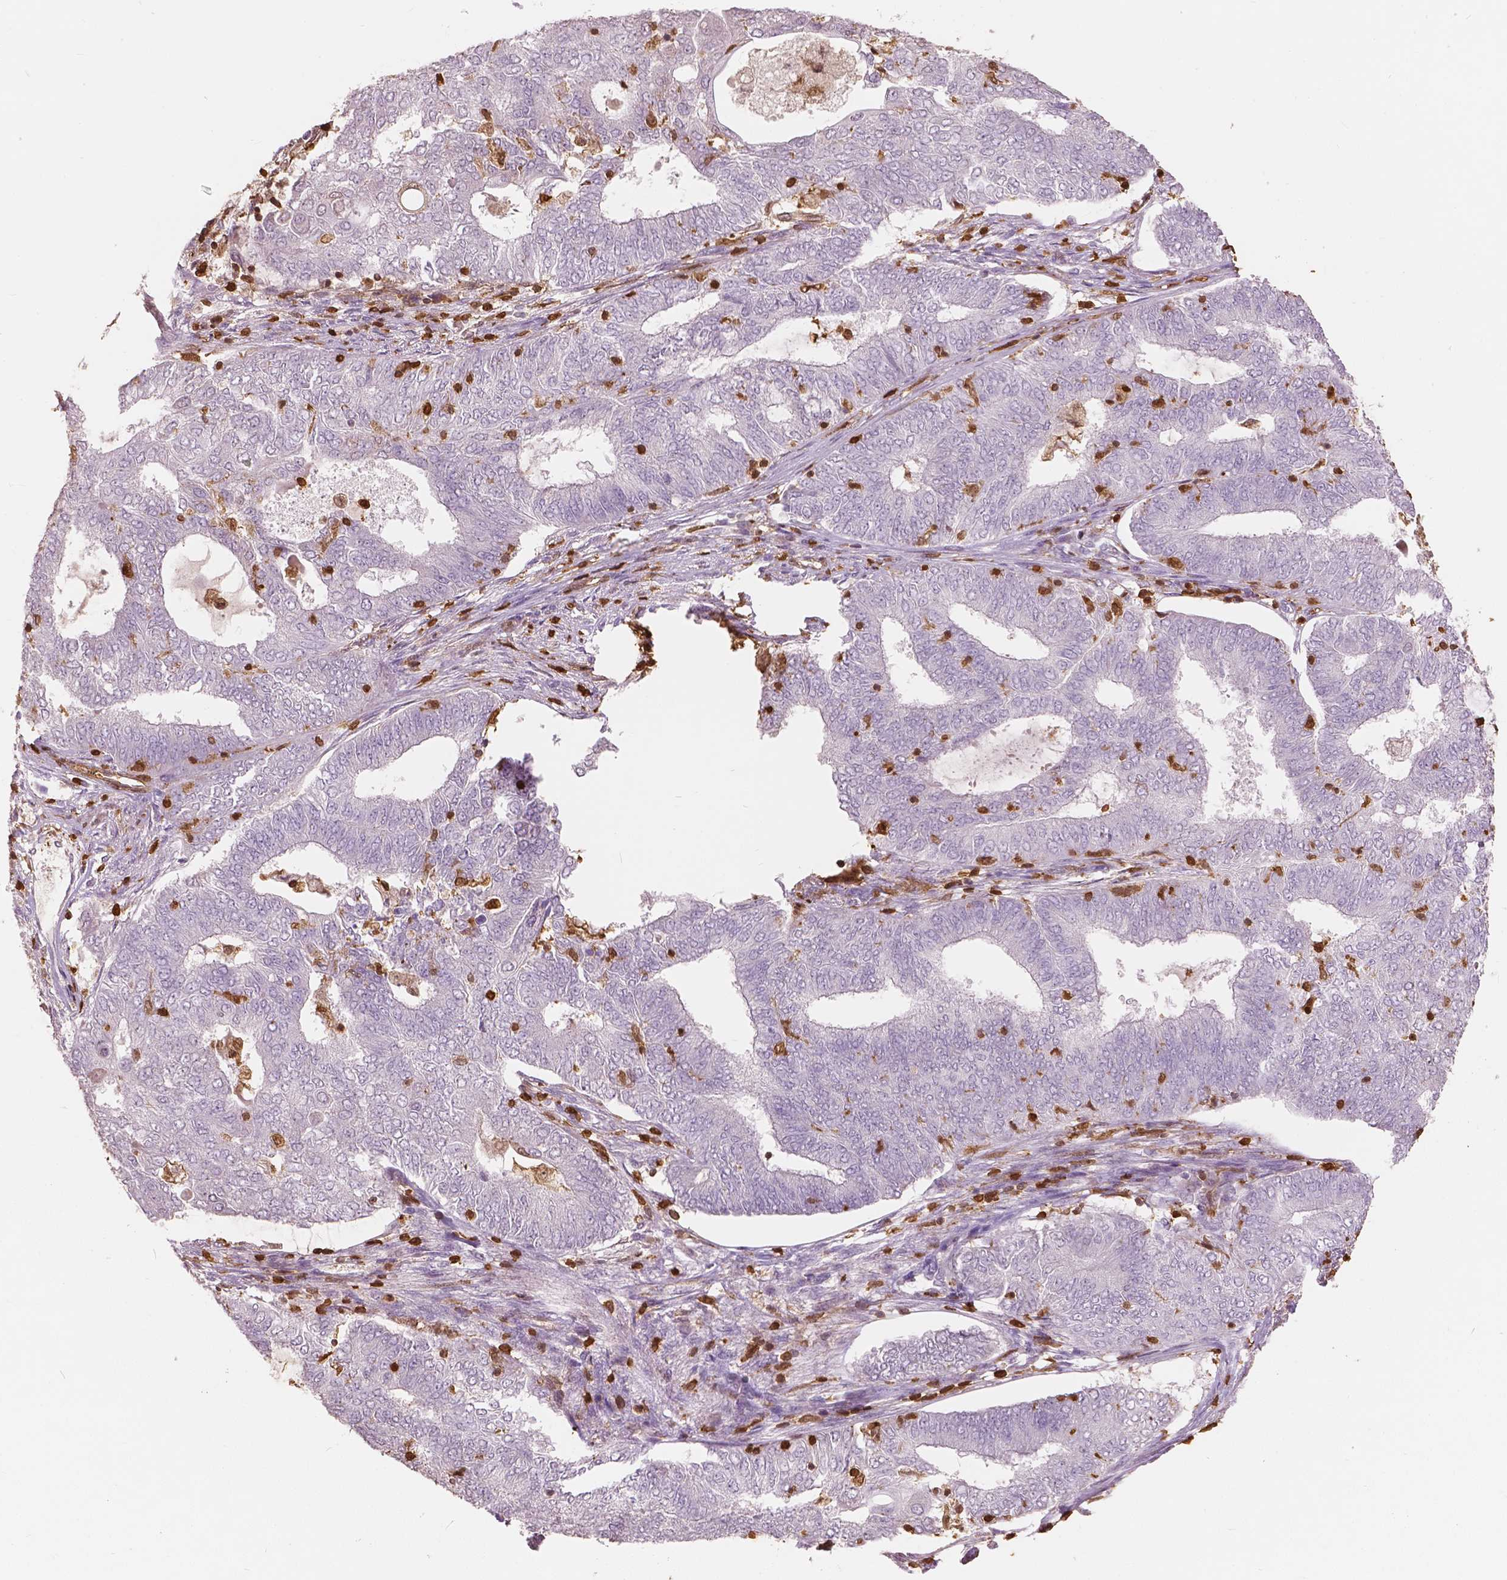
{"staining": {"intensity": "negative", "quantity": "none", "location": "none"}, "tissue": "endometrial cancer", "cell_type": "Tumor cells", "image_type": "cancer", "snomed": [{"axis": "morphology", "description": "Adenocarcinoma, NOS"}, {"axis": "topography", "description": "Endometrium"}], "caption": "A micrograph of human endometrial adenocarcinoma is negative for staining in tumor cells.", "gene": "S100A4", "patient": {"sex": "female", "age": 62}}